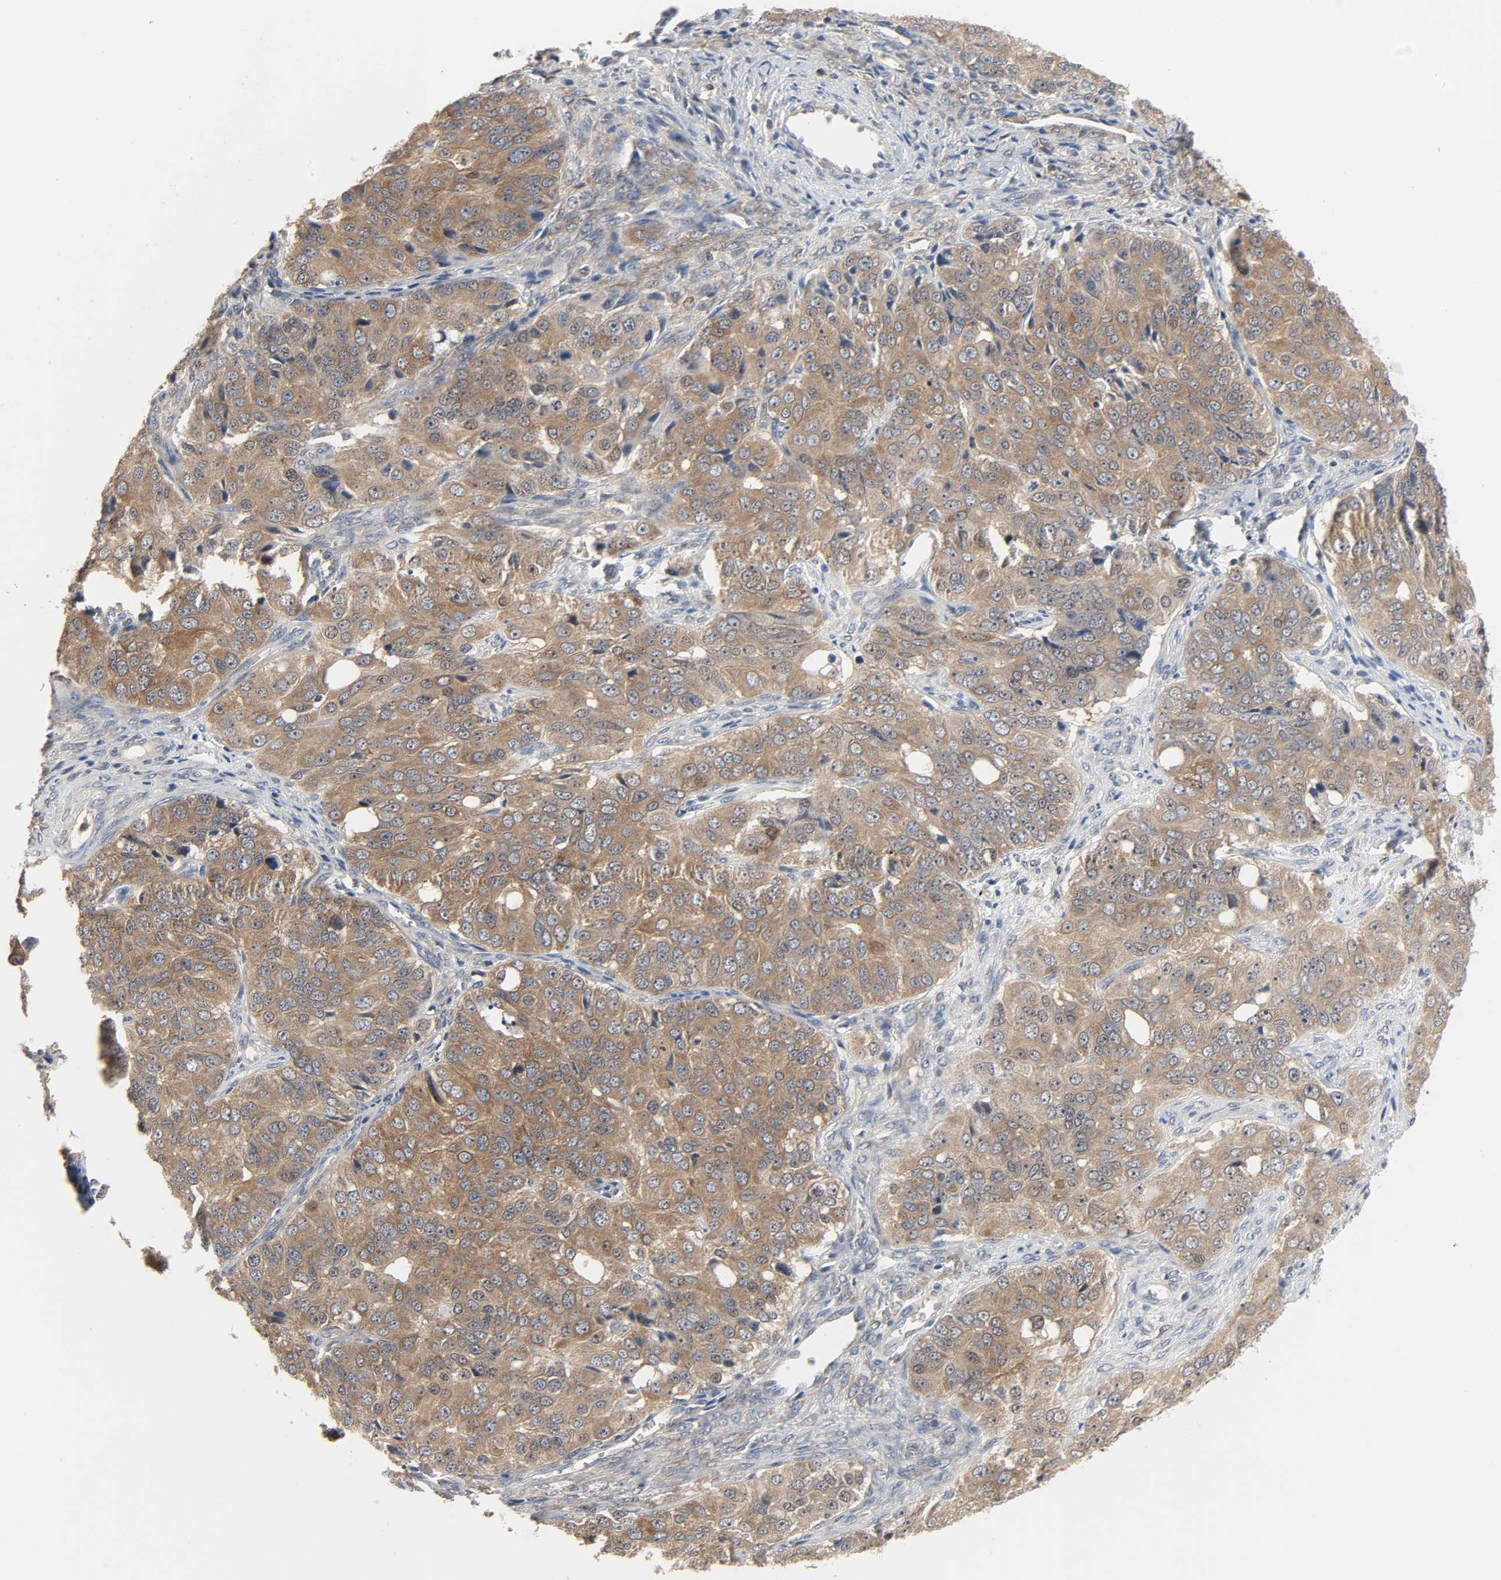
{"staining": {"intensity": "strong", "quantity": ">75%", "location": "cytoplasmic/membranous,nuclear"}, "tissue": "ovarian cancer", "cell_type": "Tumor cells", "image_type": "cancer", "snomed": [{"axis": "morphology", "description": "Carcinoma, endometroid"}, {"axis": "topography", "description": "Ovary"}], "caption": "A brown stain shows strong cytoplasmic/membranous and nuclear staining of a protein in ovarian cancer tumor cells.", "gene": "PLEKHA2", "patient": {"sex": "female", "age": 51}}